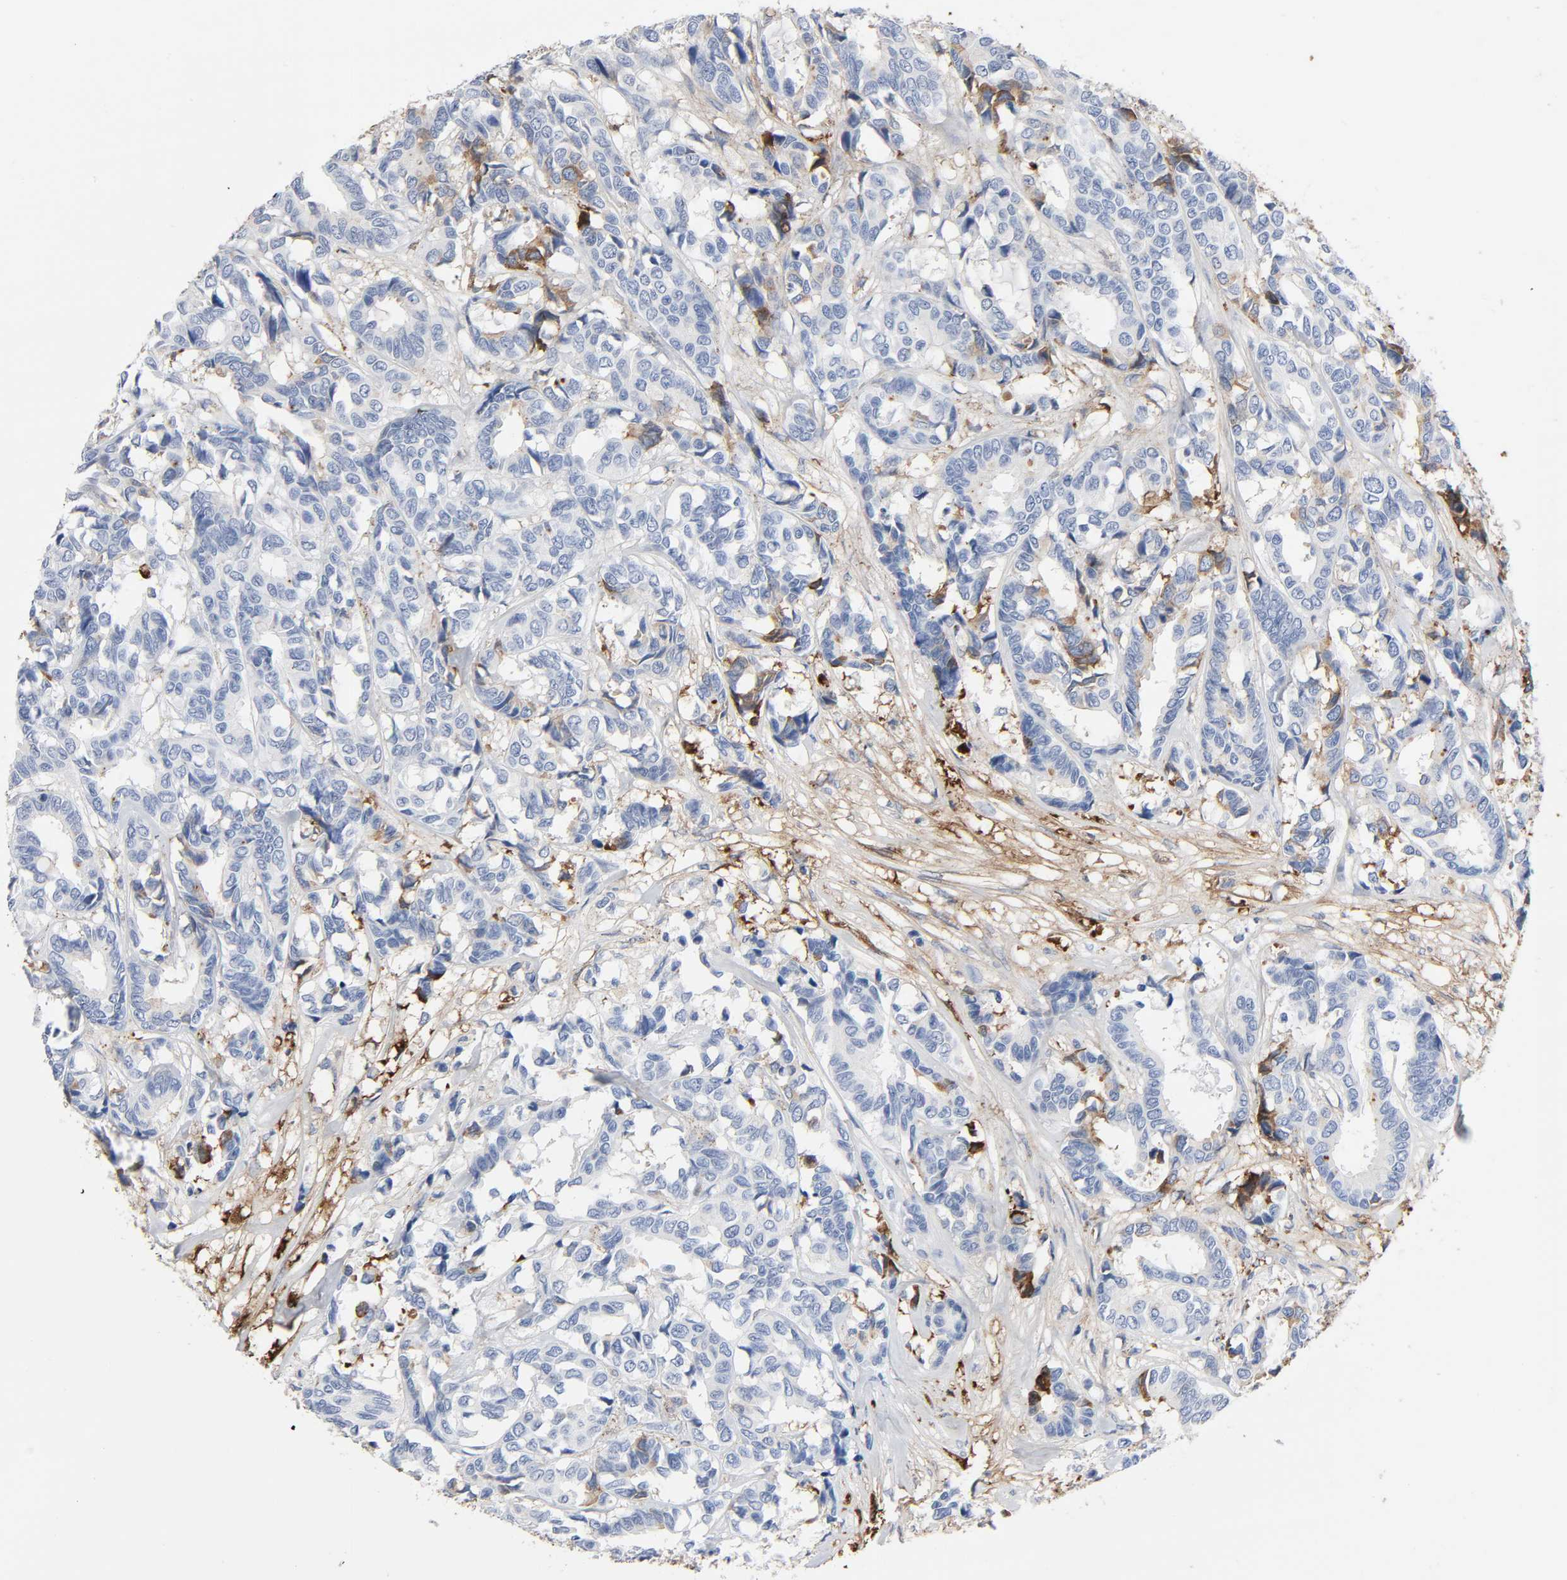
{"staining": {"intensity": "moderate", "quantity": "<25%", "location": "cytoplasmic/membranous"}, "tissue": "breast cancer", "cell_type": "Tumor cells", "image_type": "cancer", "snomed": [{"axis": "morphology", "description": "Duct carcinoma"}, {"axis": "topography", "description": "Breast"}], "caption": "A high-resolution photomicrograph shows immunohistochemistry (IHC) staining of breast cancer, which shows moderate cytoplasmic/membranous positivity in approximately <25% of tumor cells.", "gene": "C3", "patient": {"sex": "female", "age": 87}}